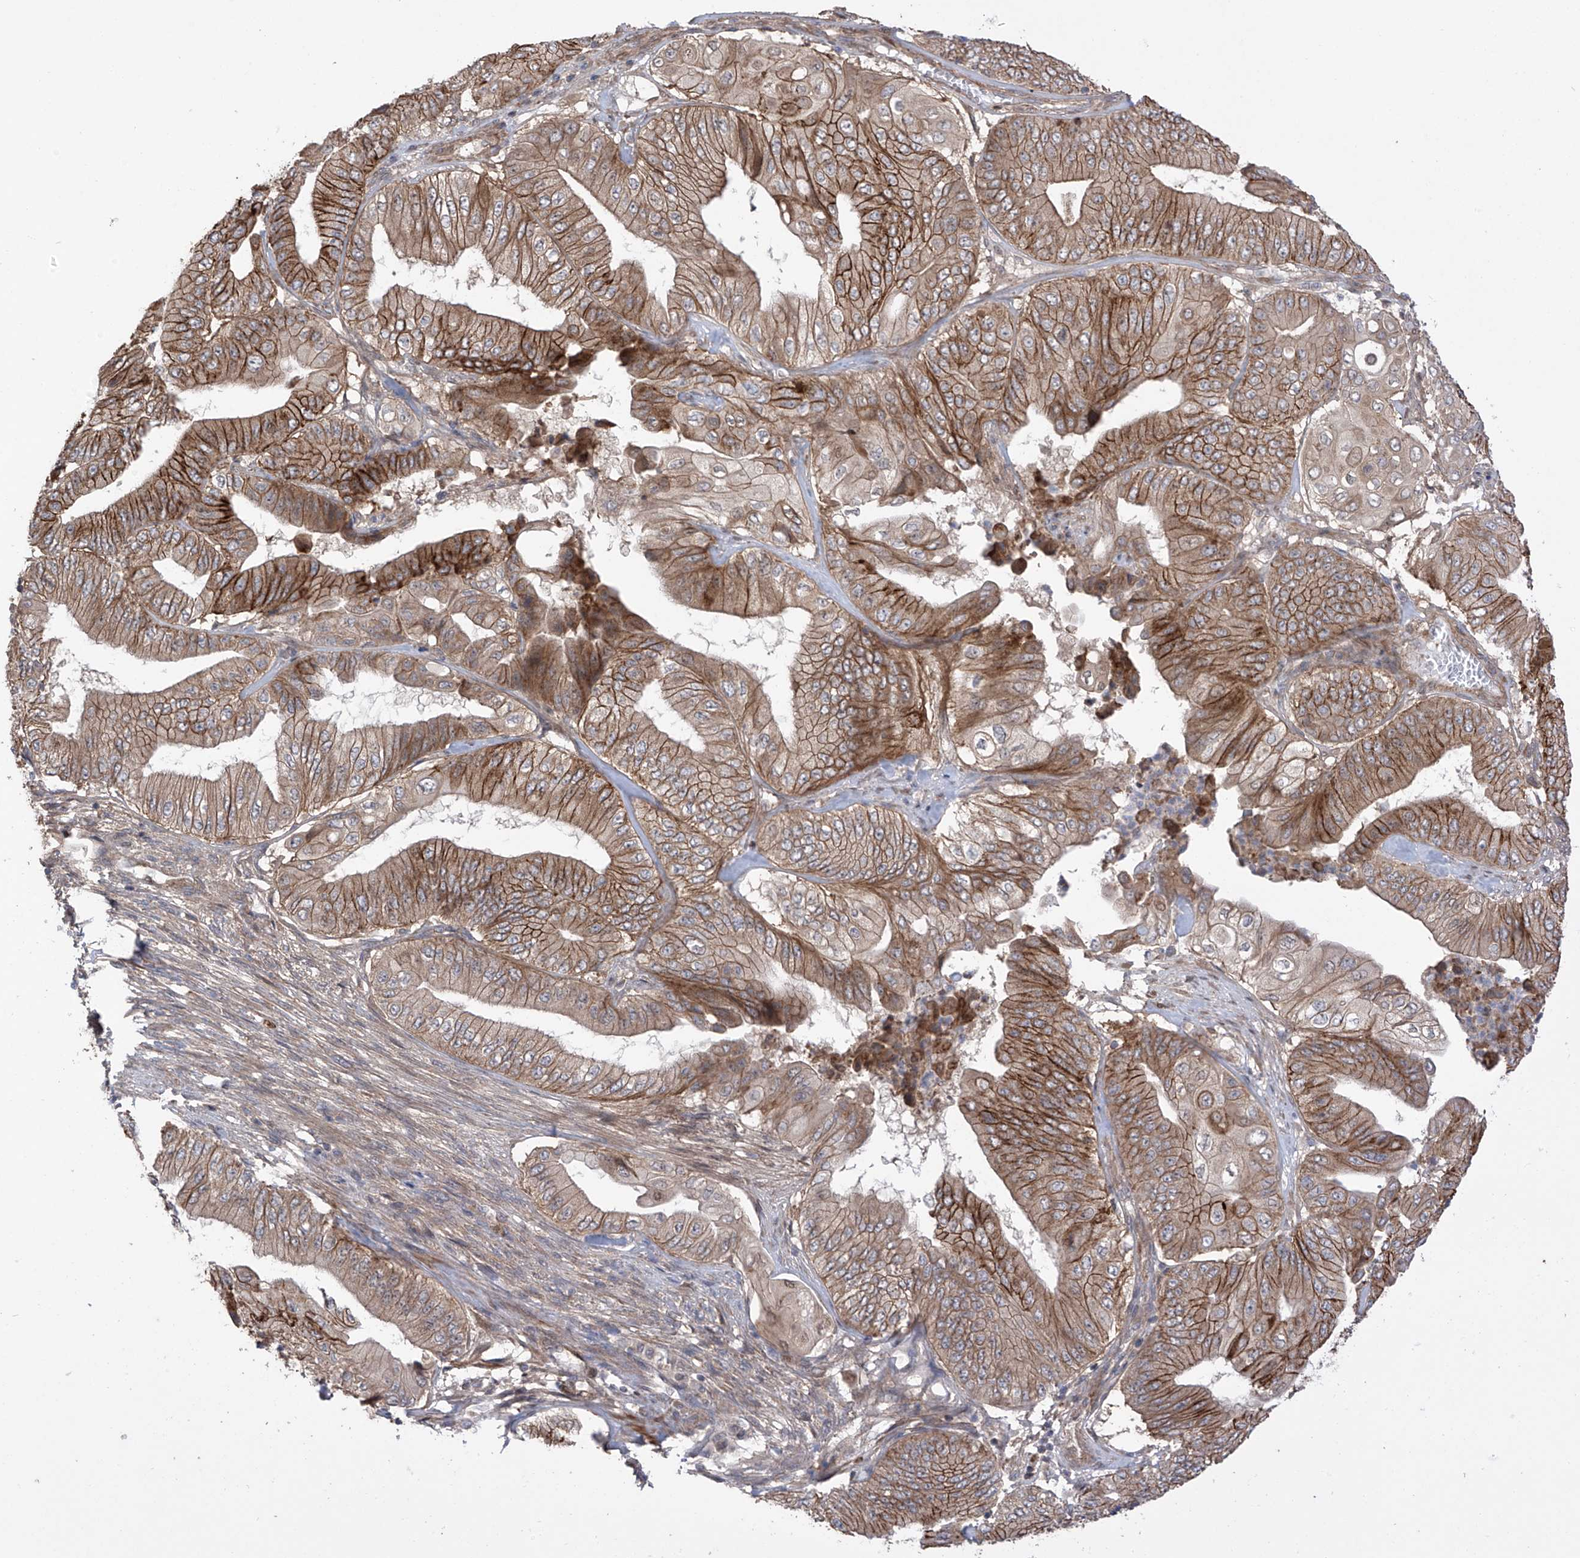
{"staining": {"intensity": "moderate", "quantity": ">75%", "location": "cytoplasmic/membranous"}, "tissue": "pancreatic cancer", "cell_type": "Tumor cells", "image_type": "cancer", "snomed": [{"axis": "morphology", "description": "Adenocarcinoma, NOS"}, {"axis": "topography", "description": "Pancreas"}], "caption": "Immunohistochemistry micrograph of neoplastic tissue: human adenocarcinoma (pancreatic) stained using immunohistochemistry demonstrates medium levels of moderate protein expression localized specifically in the cytoplasmic/membranous of tumor cells, appearing as a cytoplasmic/membranous brown color.", "gene": "LRRC74A", "patient": {"sex": "female", "age": 77}}